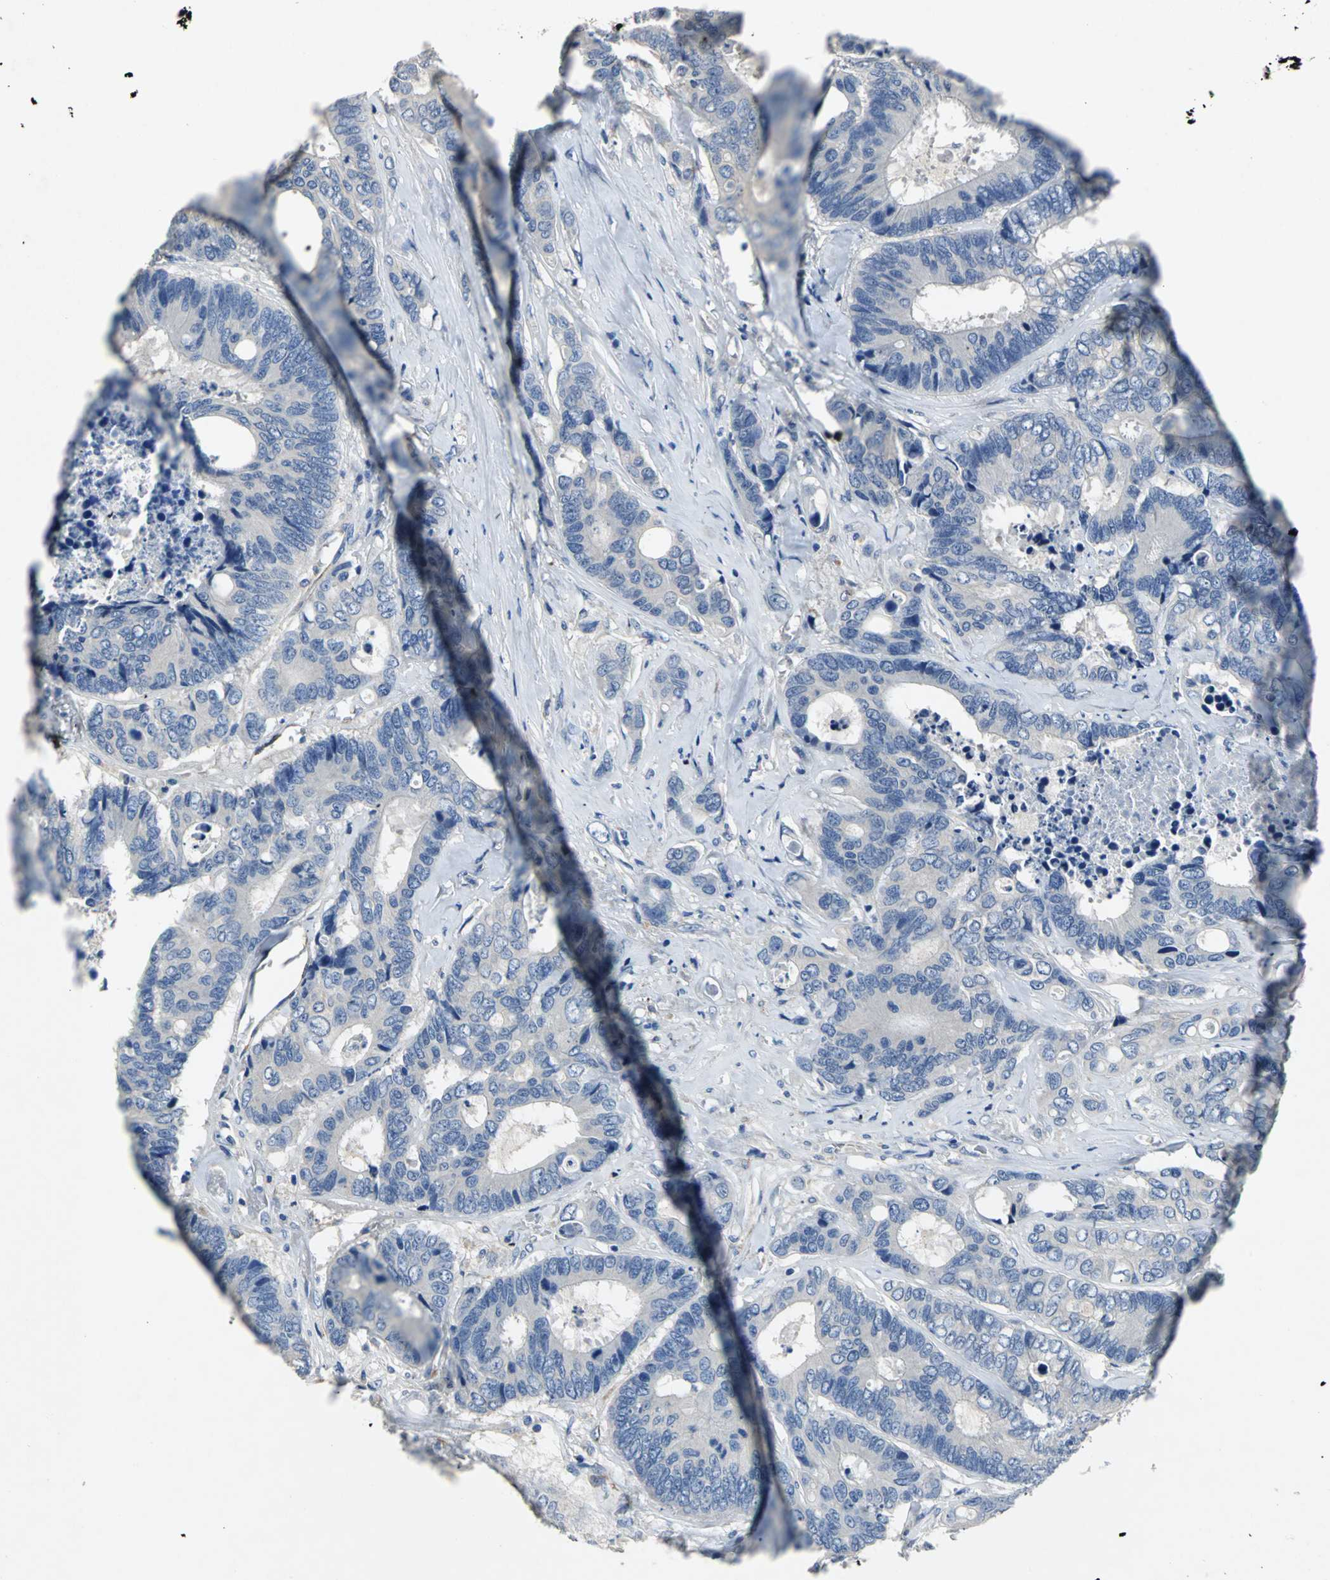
{"staining": {"intensity": "negative", "quantity": "none", "location": "none"}, "tissue": "colorectal cancer", "cell_type": "Tumor cells", "image_type": "cancer", "snomed": [{"axis": "morphology", "description": "Adenocarcinoma, NOS"}, {"axis": "topography", "description": "Rectum"}], "caption": "The image displays no staining of tumor cells in colorectal cancer.", "gene": "EFNB3", "patient": {"sex": "male", "age": 55}}